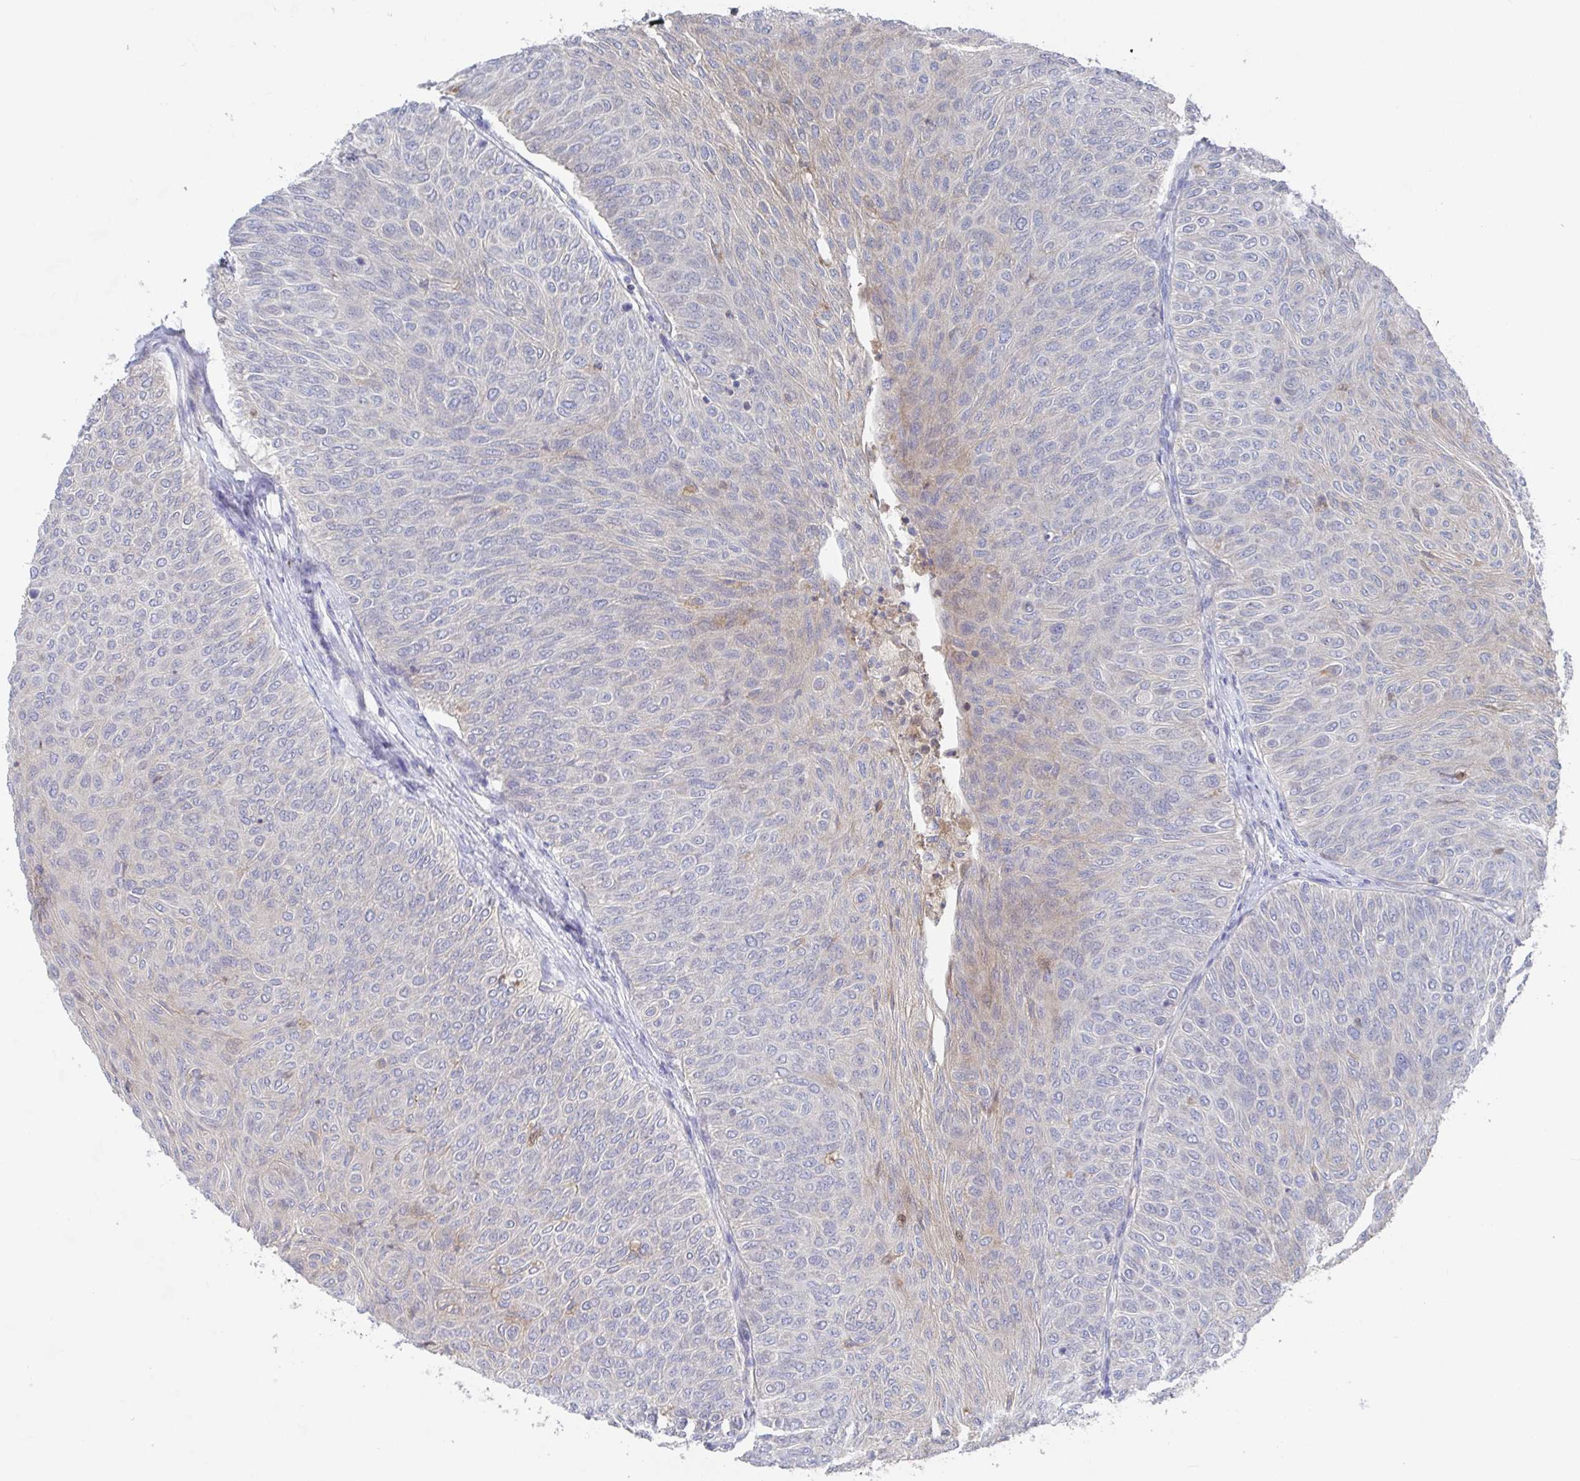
{"staining": {"intensity": "negative", "quantity": "none", "location": "none"}, "tissue": "urothelial cancer", "cell_type": "Tumor cells", "image_type": "cancer", "snomed": [{"axis": "morphology", "description": "Urothelial carcinoma, Low grade"}, {"axis": "topography", "description": "Urinary bladder"}], "caption": "This is an immunohistochemistry (IHC) photomicrograph of urothelial carcinoma (low-grade). There is no staining in tumor cells.", "gene": "GPR148", "patient": {"sex": "male", "age": 78}}